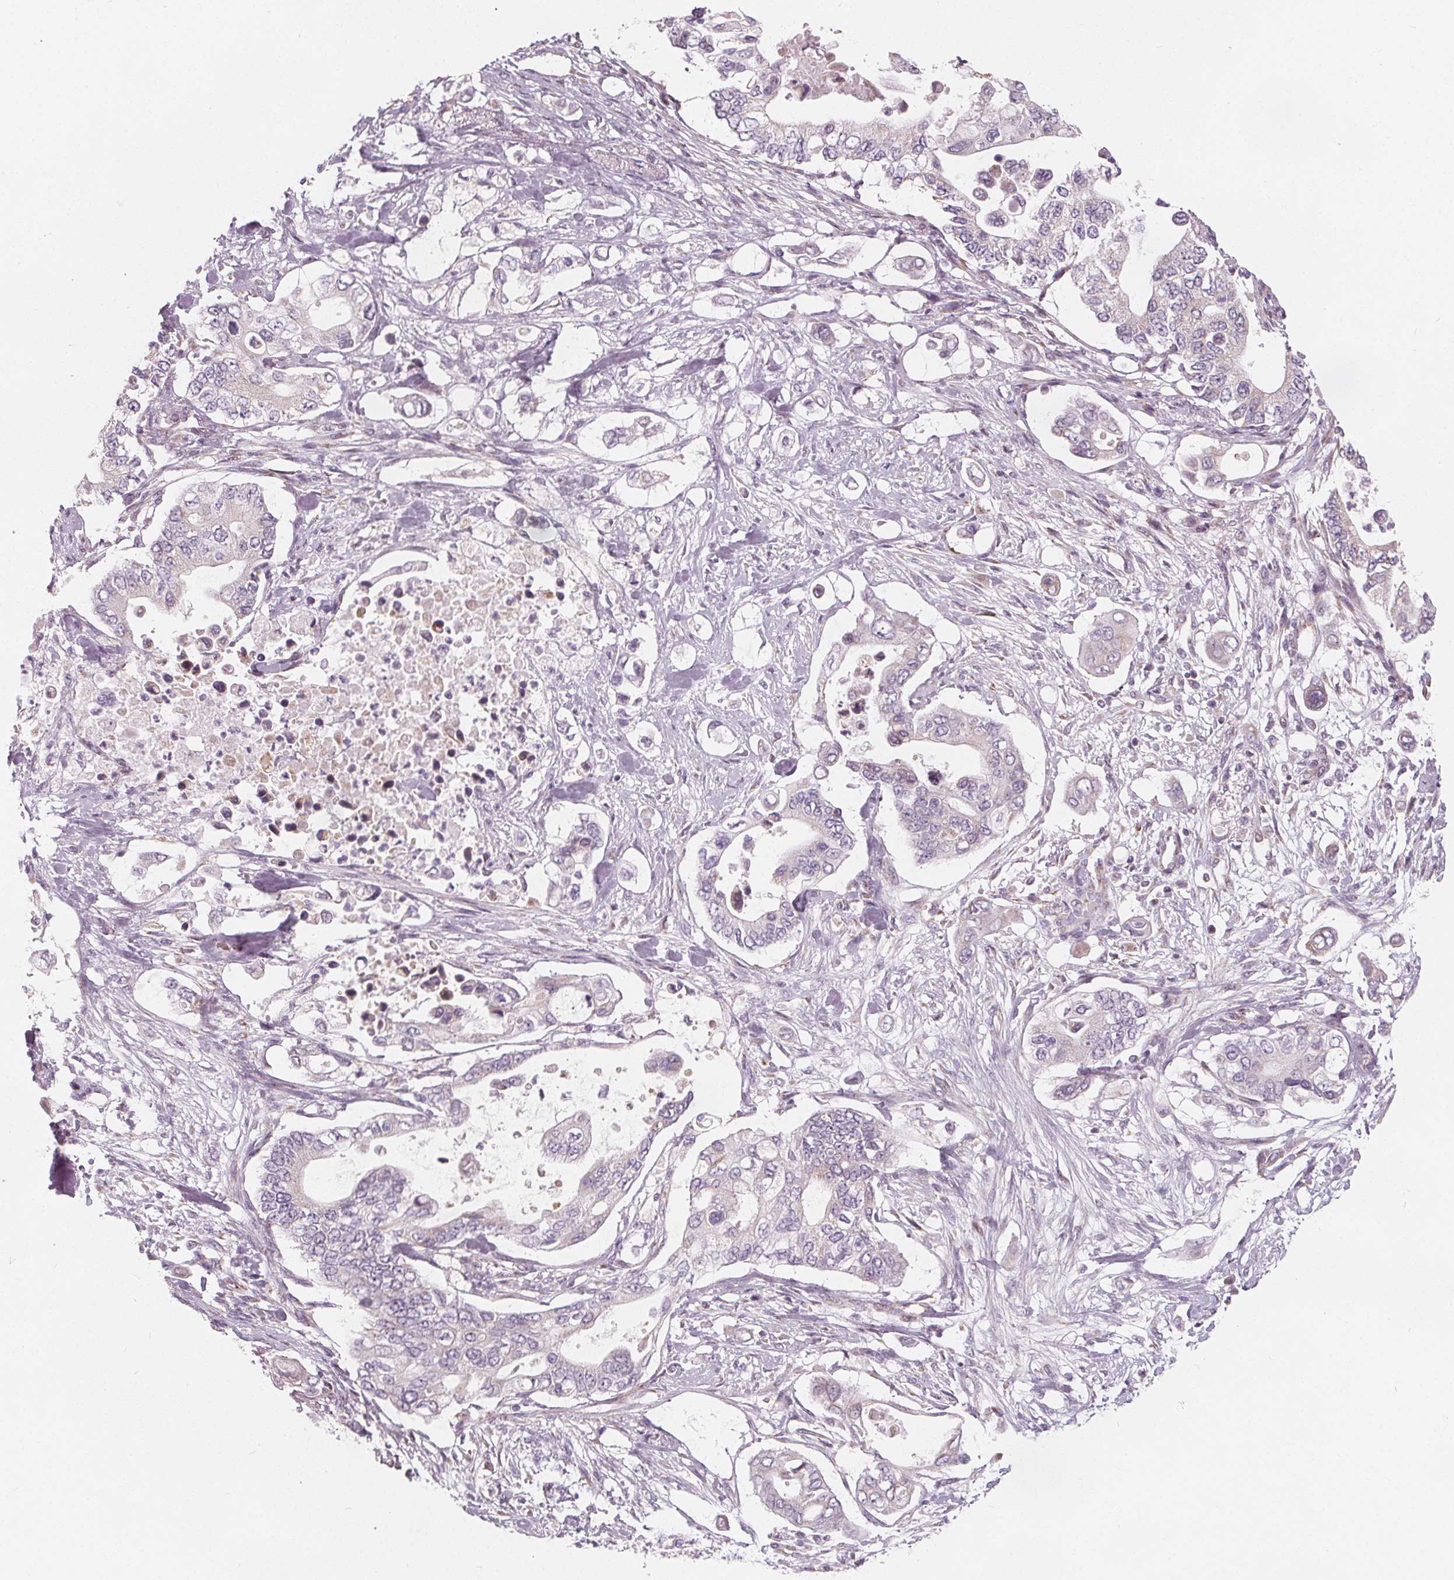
{"staining": {"intensity": "negative", "quantity": "none", "location": "none"}, "tissue": "pancreatic cancer", "cell_type": "Tumor cells", "image_type": "cancer", "snomed": [{"axis": "morphology", "description": "Adenocarcinoma, NOS"}, {"axis": "topography", "description": "Pancreas"}], "caption": "This is an immunohistochemistry (IHC) micrograph of human adenocarcinoma (pancreatic). There is no staining in tumor cells.", "gene": "NUP210L", "patient": {"sex": "female", "age": 63}}